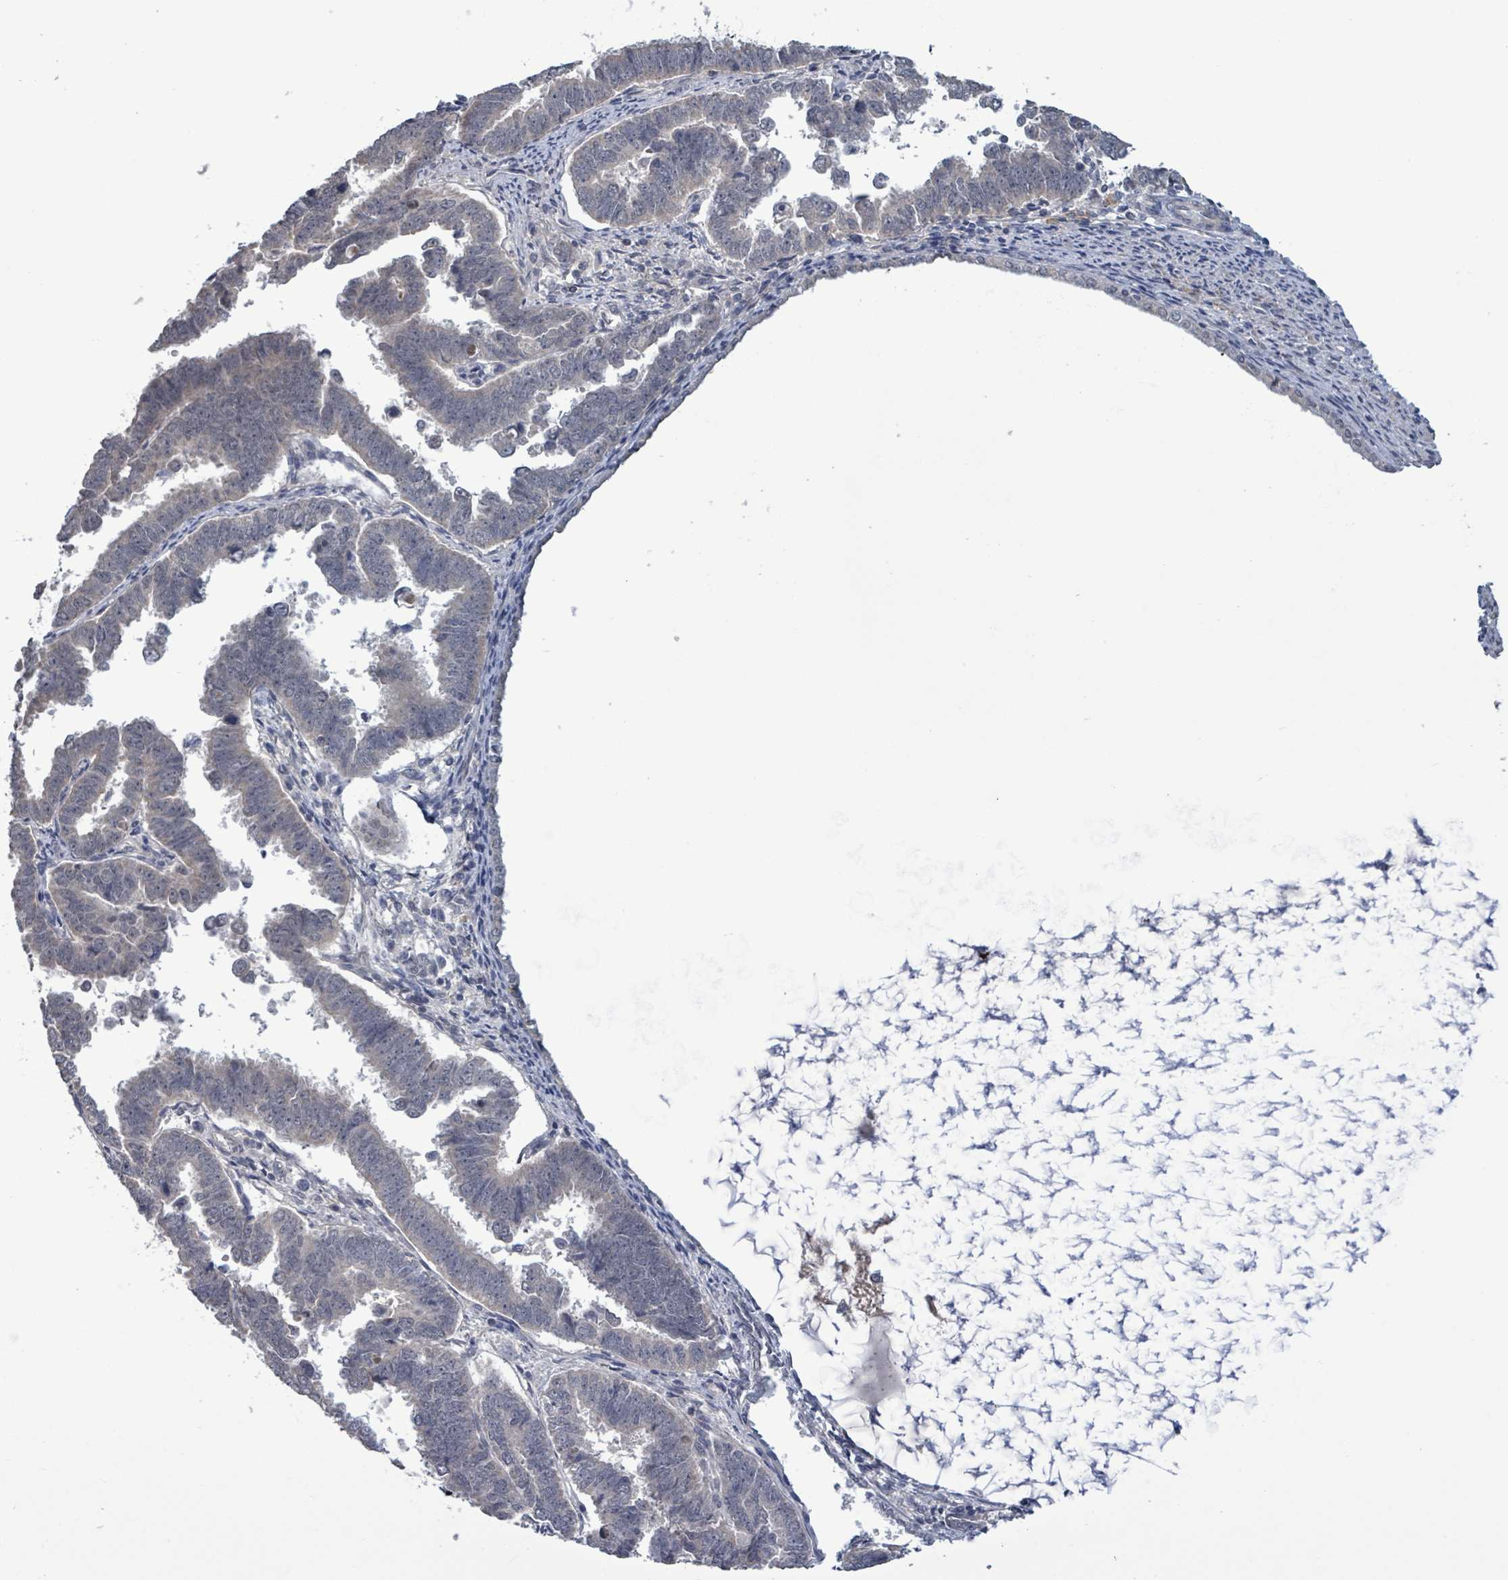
{"staining": {"intensity": "negative", "quantity": "none", "location": "none"}, "tissue": "endometrial cancer", "cell_type": "Tumor cells", "image_type": "cancer", "snomed": [{"axis": "morphology", "description": "Adenocarcinoma, NOS"}, {"axis": "topography", "description": "Endometrium"}], "caption": "The image shows no staining of tumor cells in adenocarcinoma (endometrial).", "gene": "AMMECR1", "patient": {"sex": "female", "age": 75}}